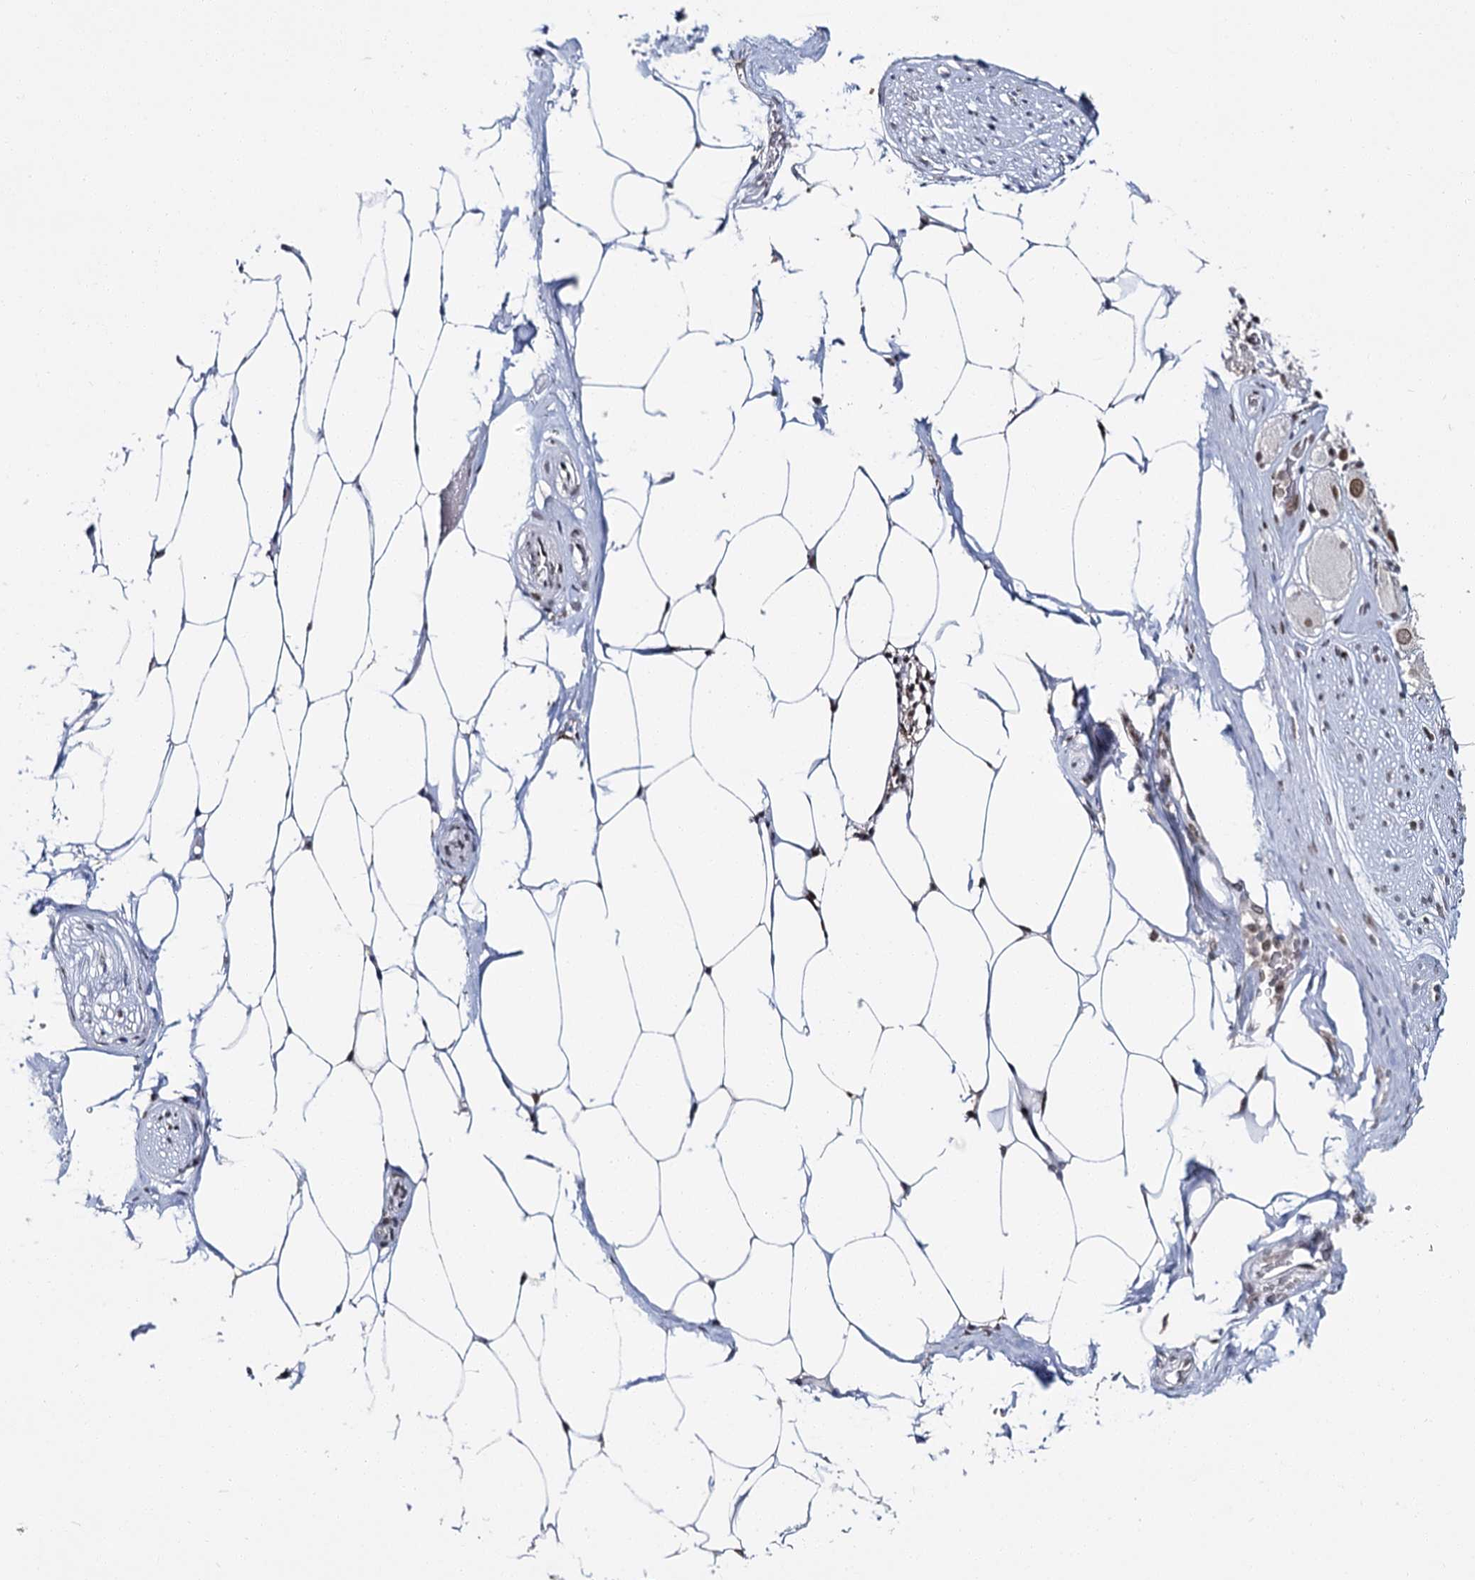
{"staining": {"intensity": "moderate", "quantity": ">75%", "location": "cytoplasmic/membranous,nuclear"}, "tissue": "adipose tissue", "cell_type": "Adipocytes", "image_type": "normal", "snomed": [{"axis": "morphology", "description": "Normal tissue, NOS"}, {"axis": "morphology", "description": "Adenocarcinoma, Low grade"}, {"axis": "topography", "description": "Prostate"}, {"axis": "topography", "description": "Peripheral nerve tissue"}], "caption": "High-magnification brightfield microscopy of benign adipose tissue stained with DAB (3,3'-diaminobenzidine) (brown) and counterstained with hematoxylin (blue). adipocytes exhibit moderate cytoplasmic/membranous,nuclear expression is appreciated in approximately>75% of cells. (IHC, brightfield microscopy, high magnification).", "gene": "KIAA0930", "patient": {"sex": "male", "age": 63}}